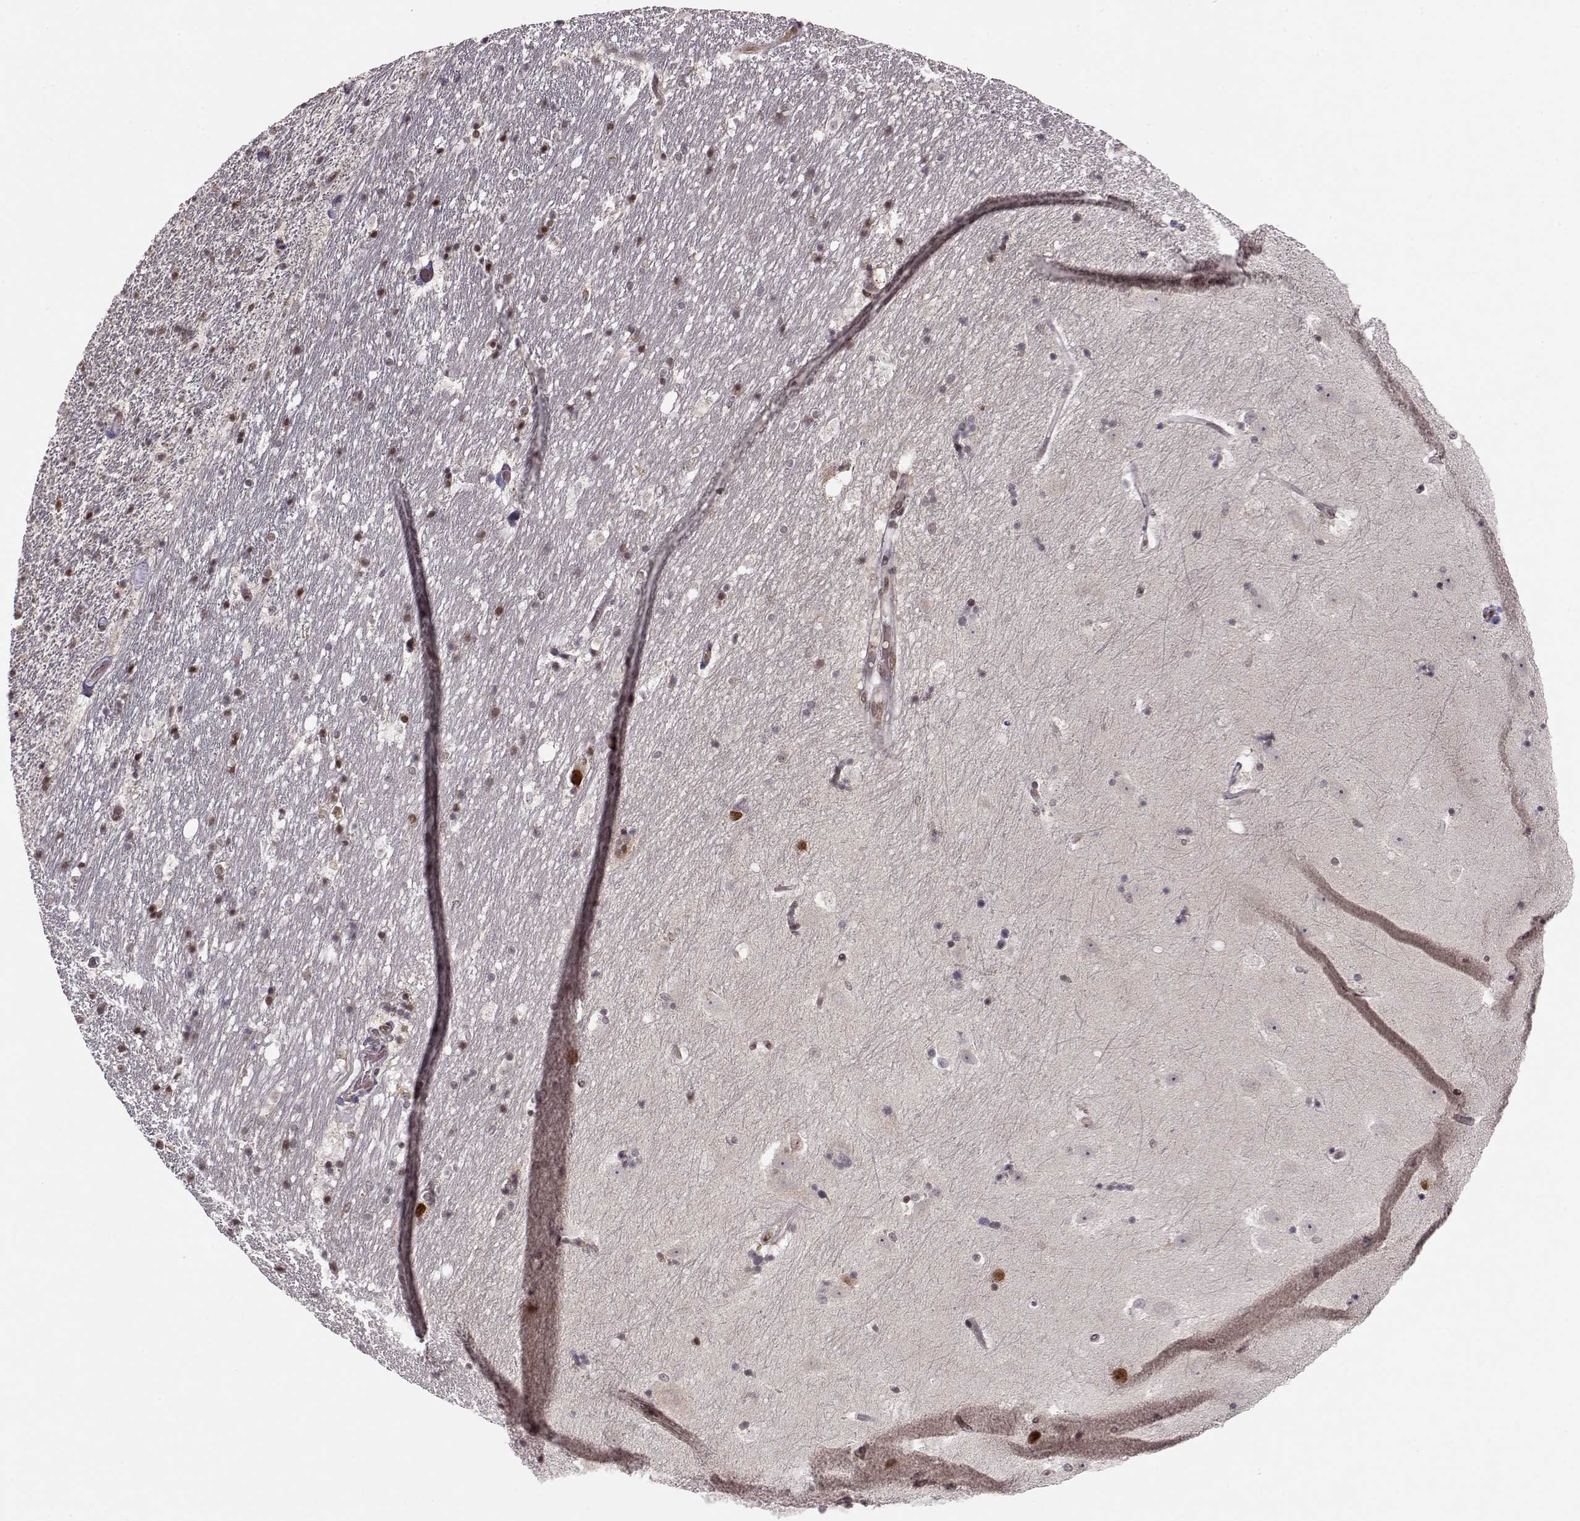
{"staining": {"intensity": "strong", "quantity": "<25%", "location": "nuclear"}, "tissue": "hippocampus", "cell_type": "Glial cells", "image_type": "normal", "snomed": [{"axis": "morphology", "description": "Normal tissue, NOS"}, {"axis": "topography", "description": "Hippocampus"}], "caption": "Human hippocampus stained with a brown dye demonstrates strong nuclear positive staining in about <25% of glial cells.", "gene": "RAI1", "patient": {"sex": "male", "age": 49}}